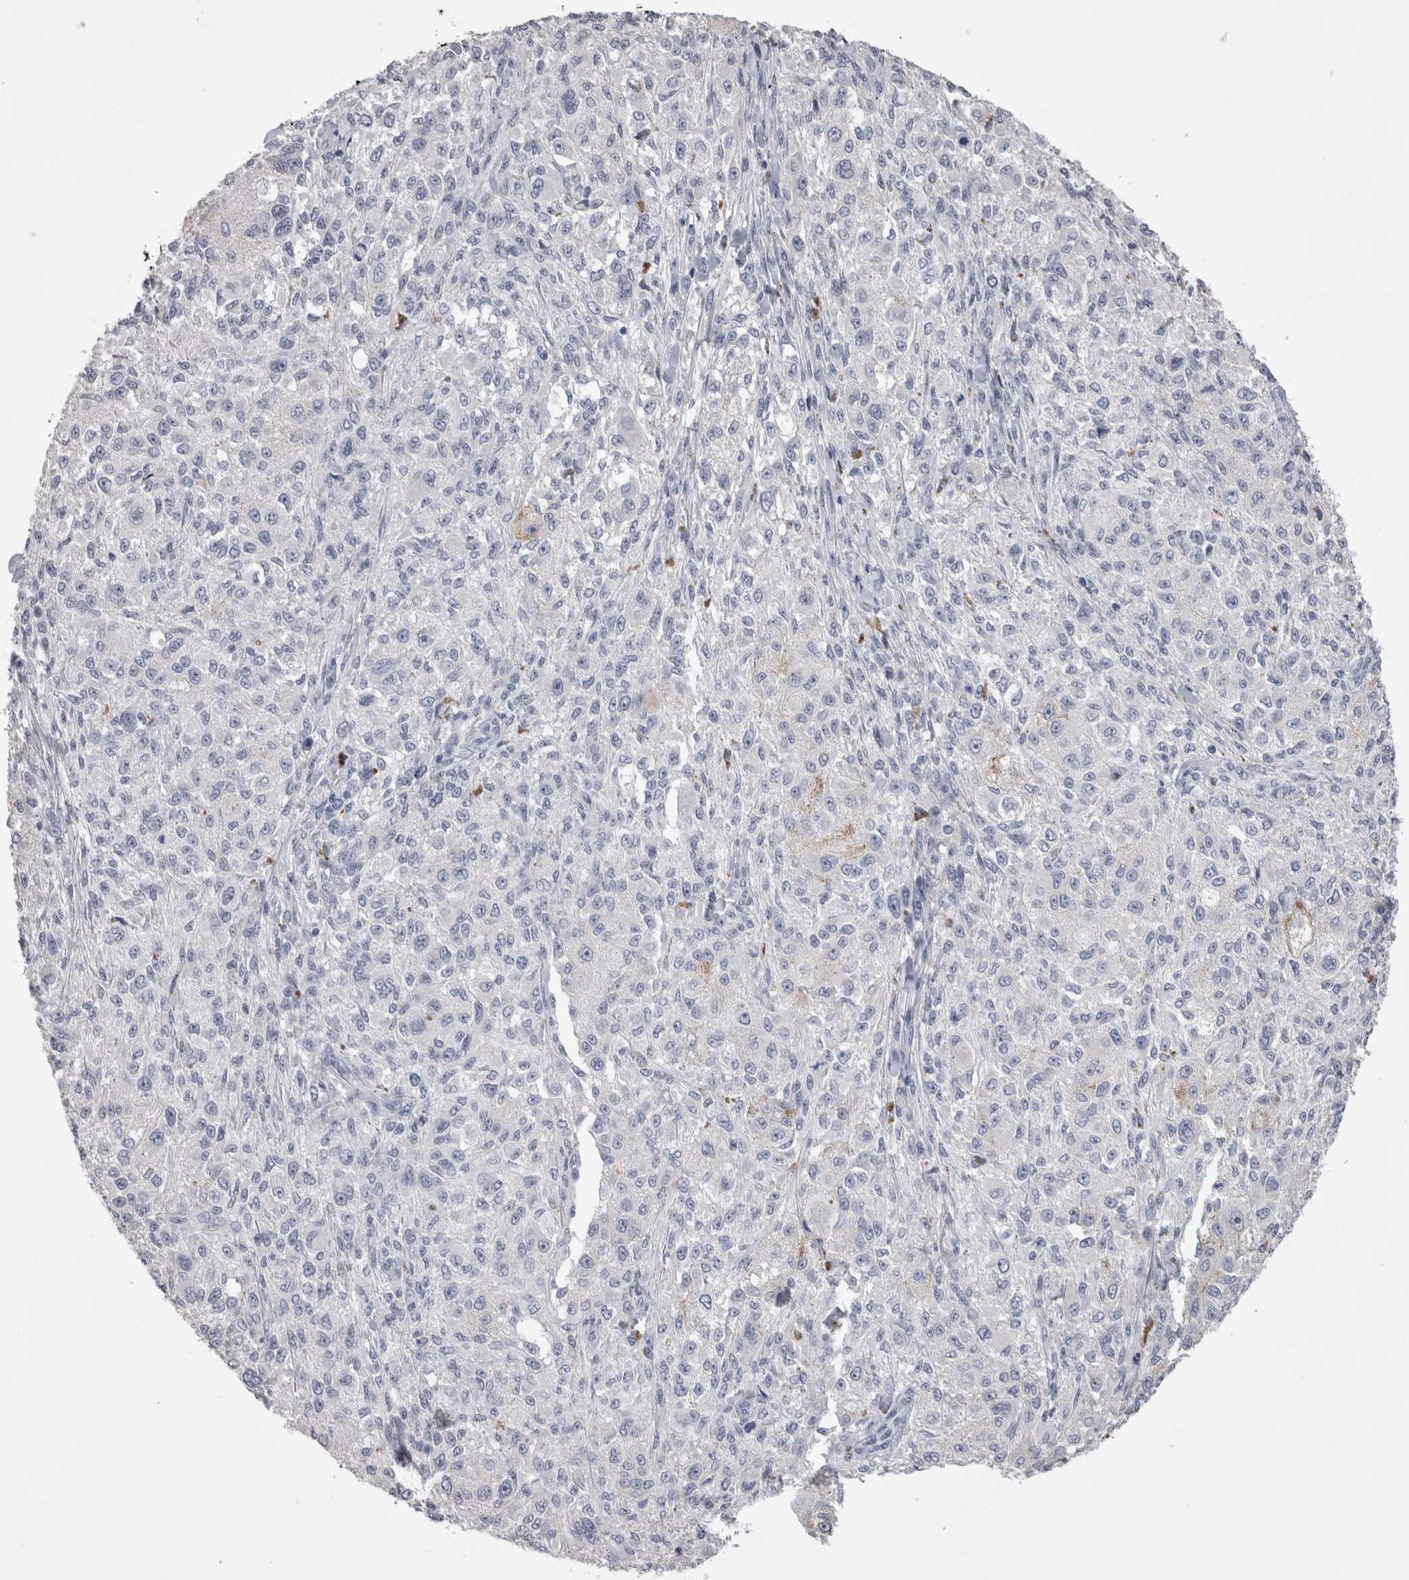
{"staining": {"intensity": "negative", "quantity": "none", "location": "none"}, "tissue": "melanoma", "cell_type": "Tumor cells", "image_type": "cancer", "snomed": [{"axis": "morphology", "description": "Necrosis, NOS"}, {"axis": "morphology", "description": "Malignant melanoma, NOS"}, {"axis": "topography", "description": "Skin"}], "caption": "Malignant melanoma was stained to show a protein in brown. There is no significant staining in tumor cells. (DAB immunohistochemistry (IHC) with hematoxylin counter stain).", "gene": "ADAM2", "patient": {"sex": "female", "age": 87}}